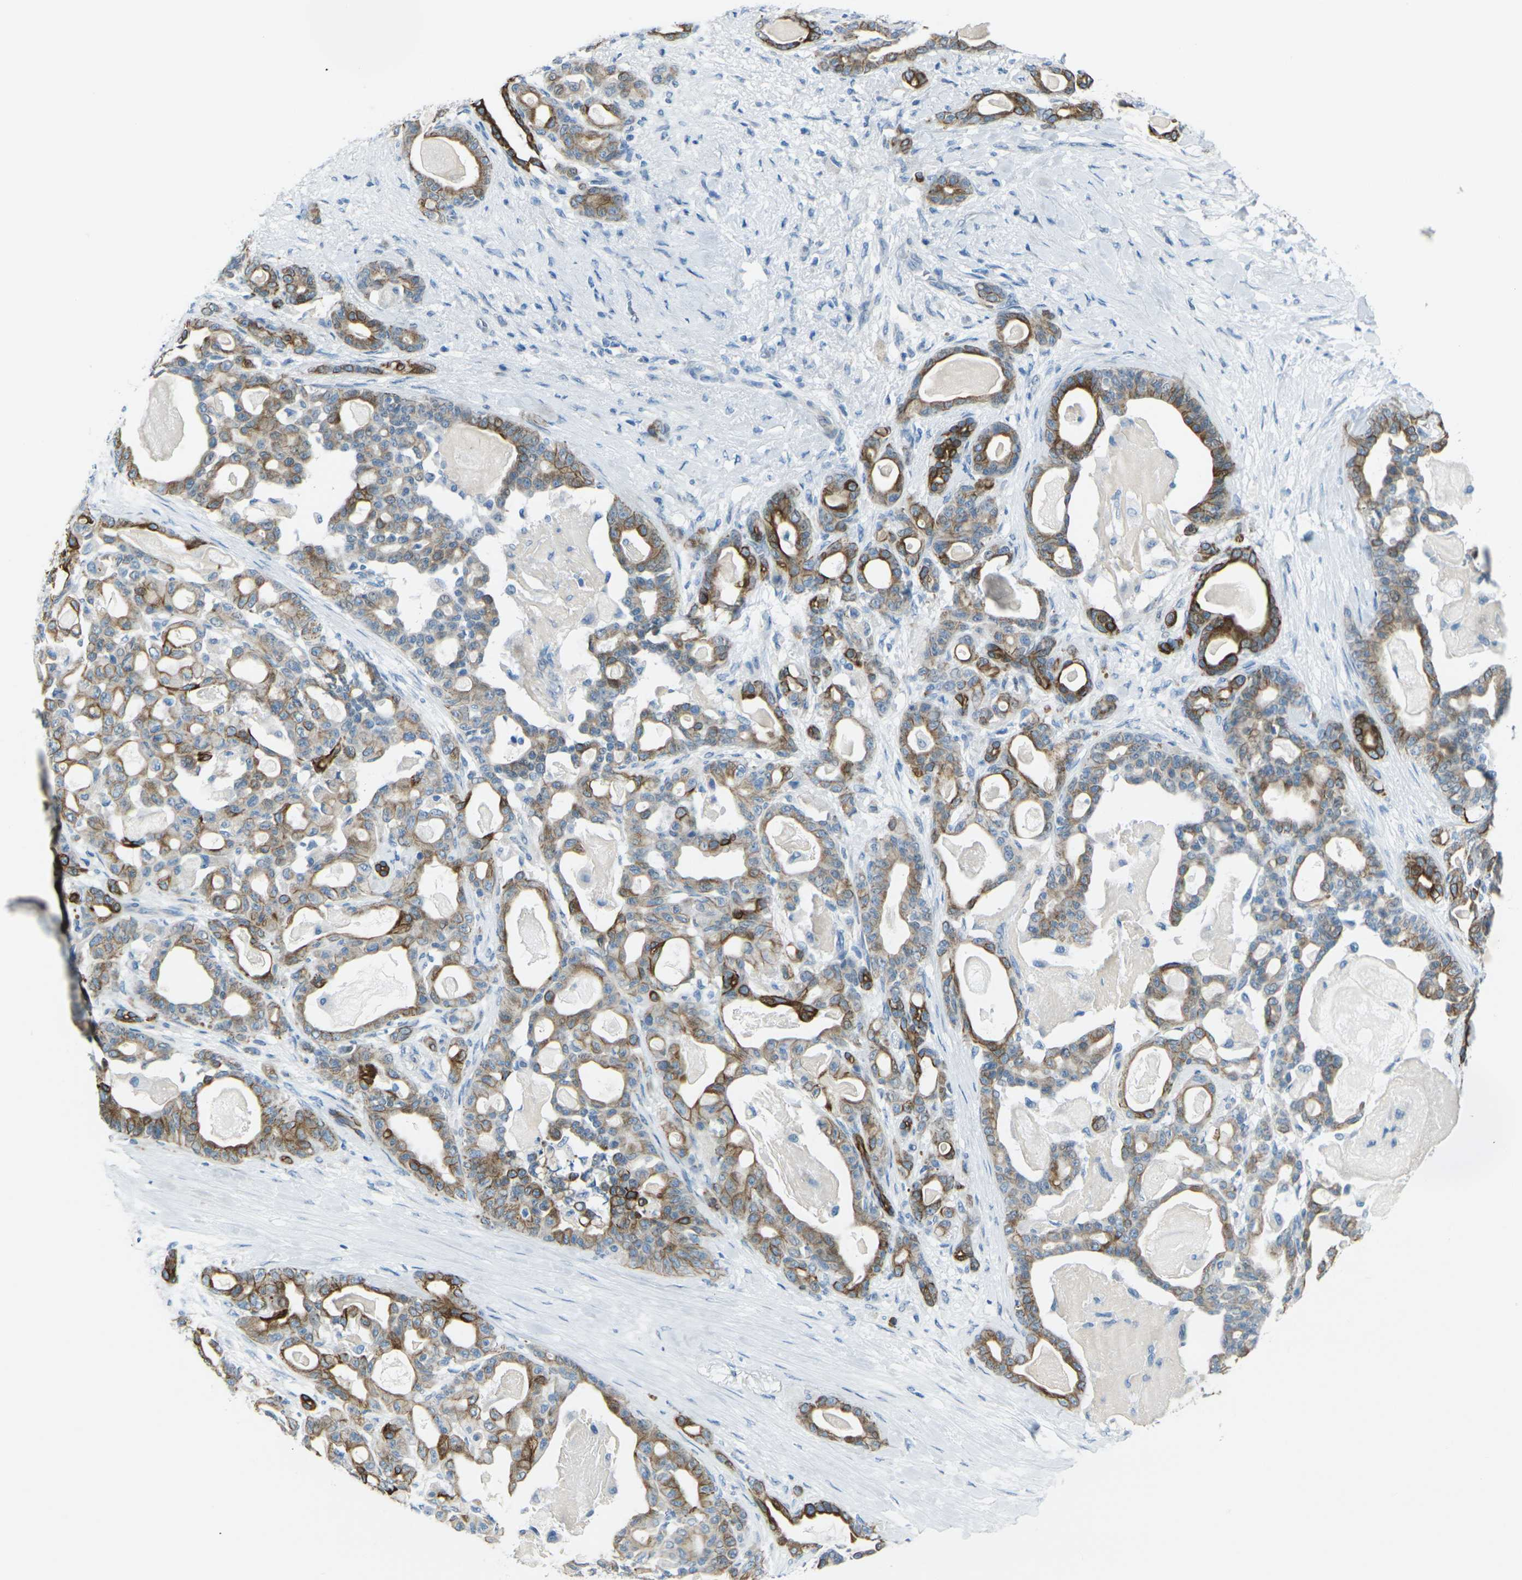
{"staining": {"intensity": "moderate", "quantity": ">75%", "location": "cytoplasmic/membranous"}, "tissue": "pancreatic cancer", "cell_type": "Tumor cells", "image_type": "cancer", "snomed": [{"axis": "morphology", "description": "Adenocarcinoma, NOS"}, {"axis": "topography", "description": "Pancreas"}], "caption": "DAB immunohistochemical staining of human pancreatic cancer (adenocarcinoma) displays moderate cytoplasmic/membranous protein staining in approximately >75% of tumor cells.", "gene": "ANKRD46", "patient": {"sex": "male", "age": 63}}